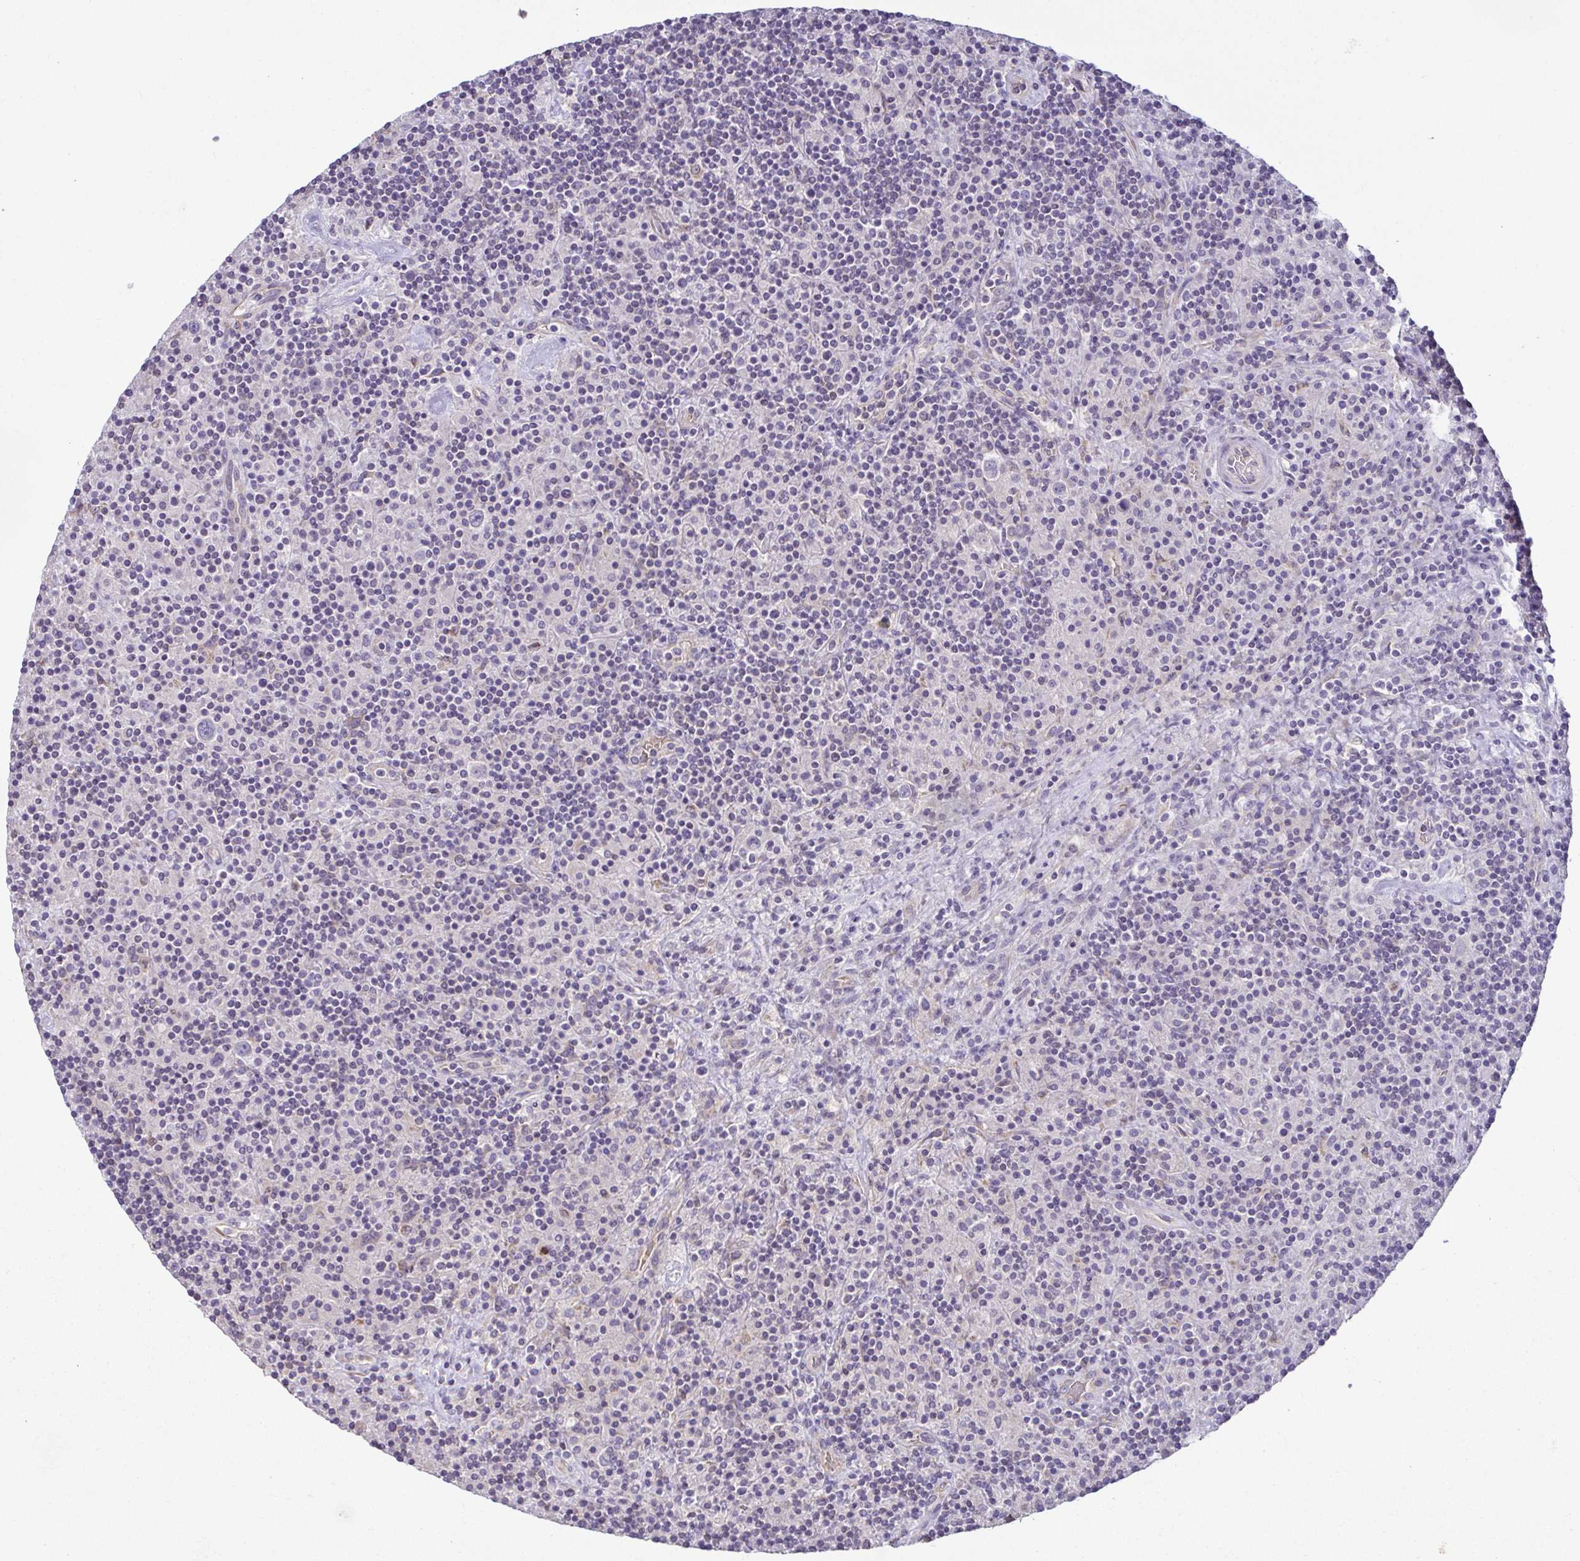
{"staining": {"intensity": "negative", "quantity": "none", "location": "none"}, "tissue": "lymphoma", "cell_type": "Tumor cells", "image_type": "cancer", "snomed": [{"axis": "morphology", "description": "Hodgkin's disease, NOS"}, {"axis": "topography", "description": "Lymph node"}], "caption": "This micrograph is of lymphoma stained with immunohistochemistry (IHC) to label a protein in brown with the nuclei are counter-stained blue. There is no positivity in tumor cells.", "gene": "MYL10", "patient": {"sex": "male", "age": 70}}